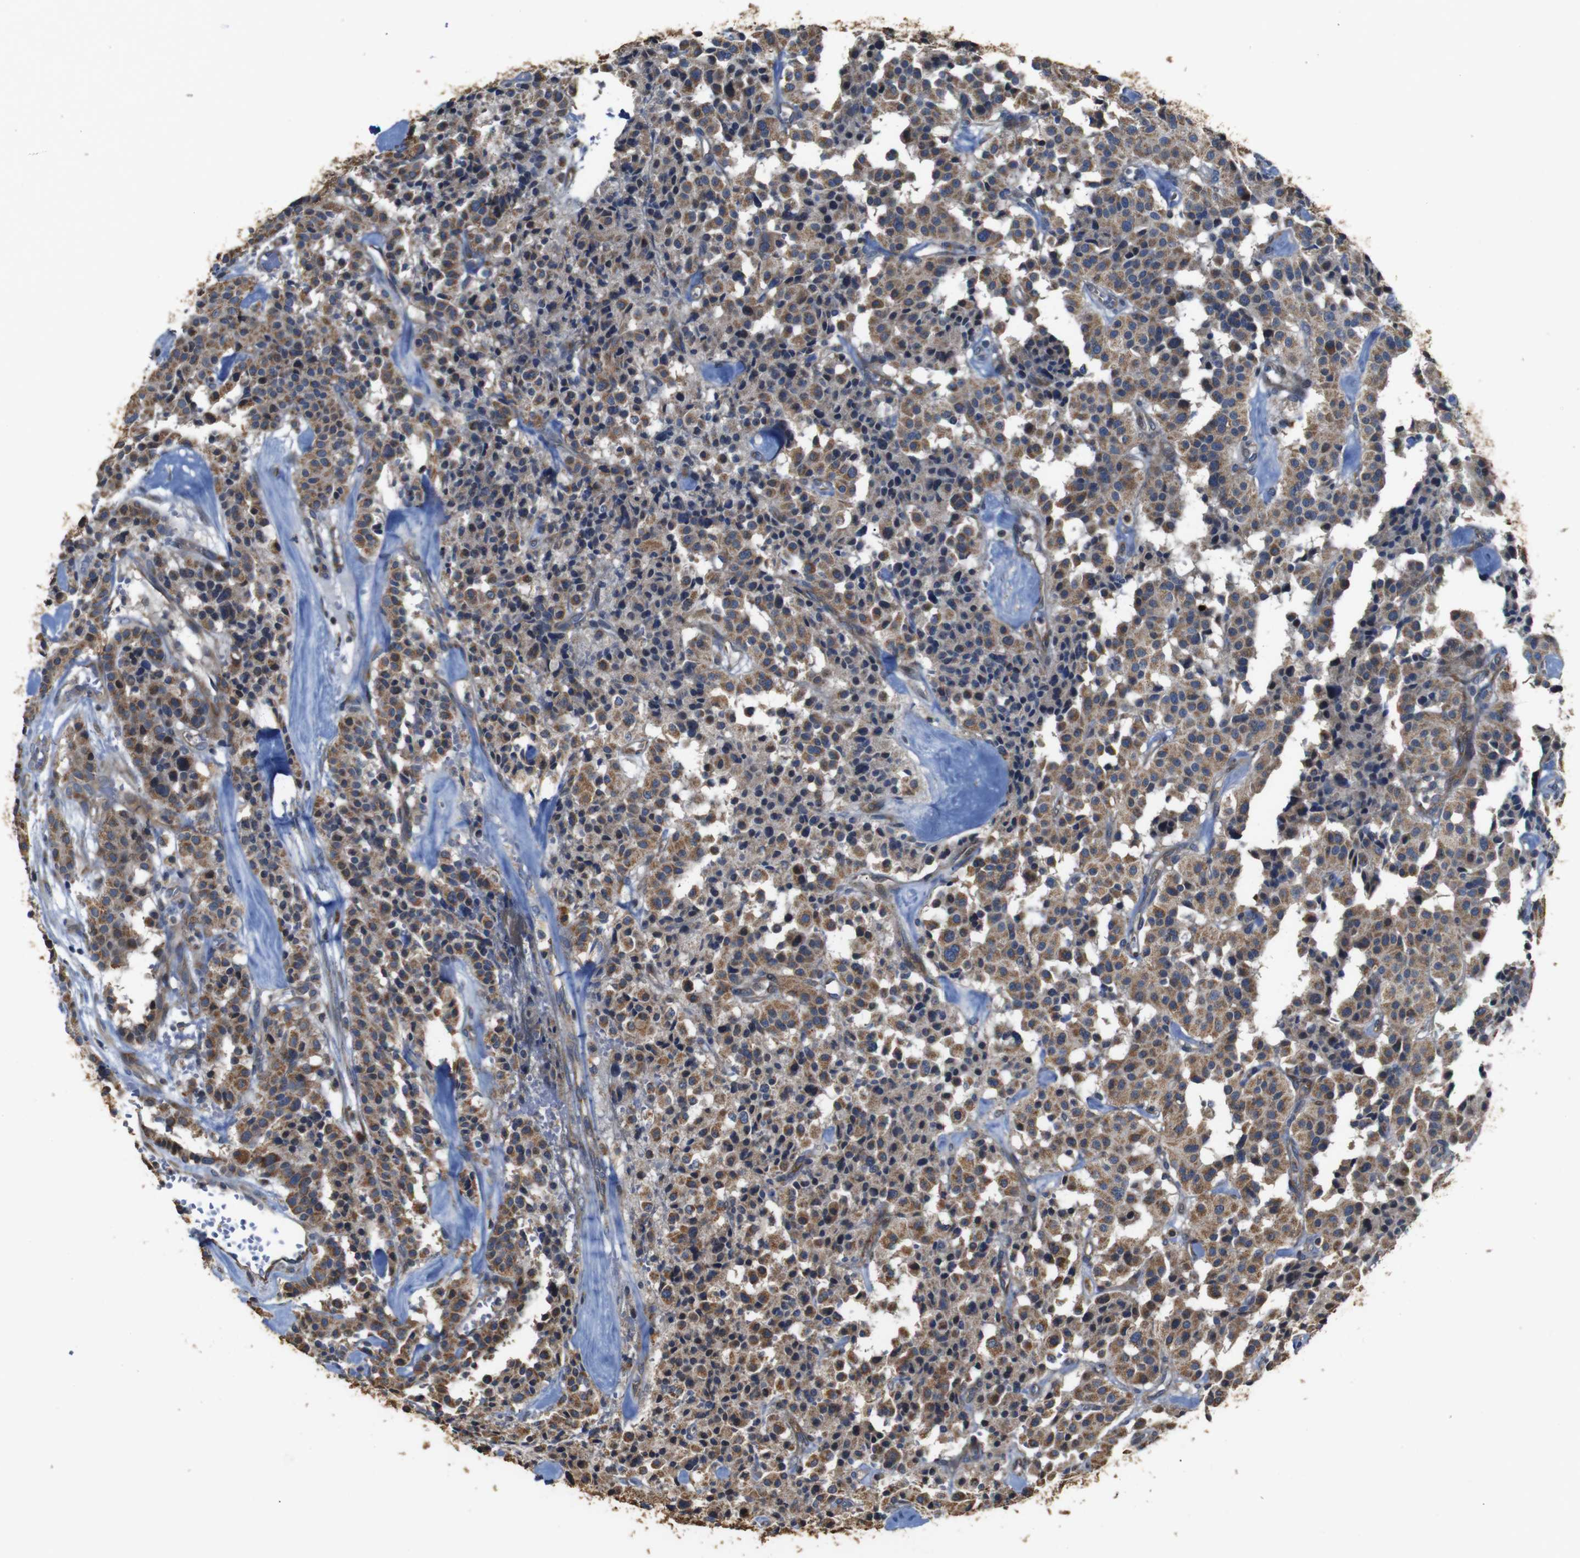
{"staining": {"intensity": "moderate", "quantity": ">75%", "location": "cytoplasmic/membranous"}, "tissue": "carcinoid", "cell_type": "Tumor cells", "image_type": "cancer", "snomed": [{"axis": "morphology", "description": "Carcinoid, malignant, NOS"}, {"axis": "topography", "description": "Lung"}], "caption": "An immunohistochemistry (IHC) image of tumor tissue is shown. Protein staining in brown shows moderate cytoplasmic/membranous positivity in carcinoid (malignant) within tumor cells.", "gene": "SNN", "patient": {"sex": "male", "age": 30}}